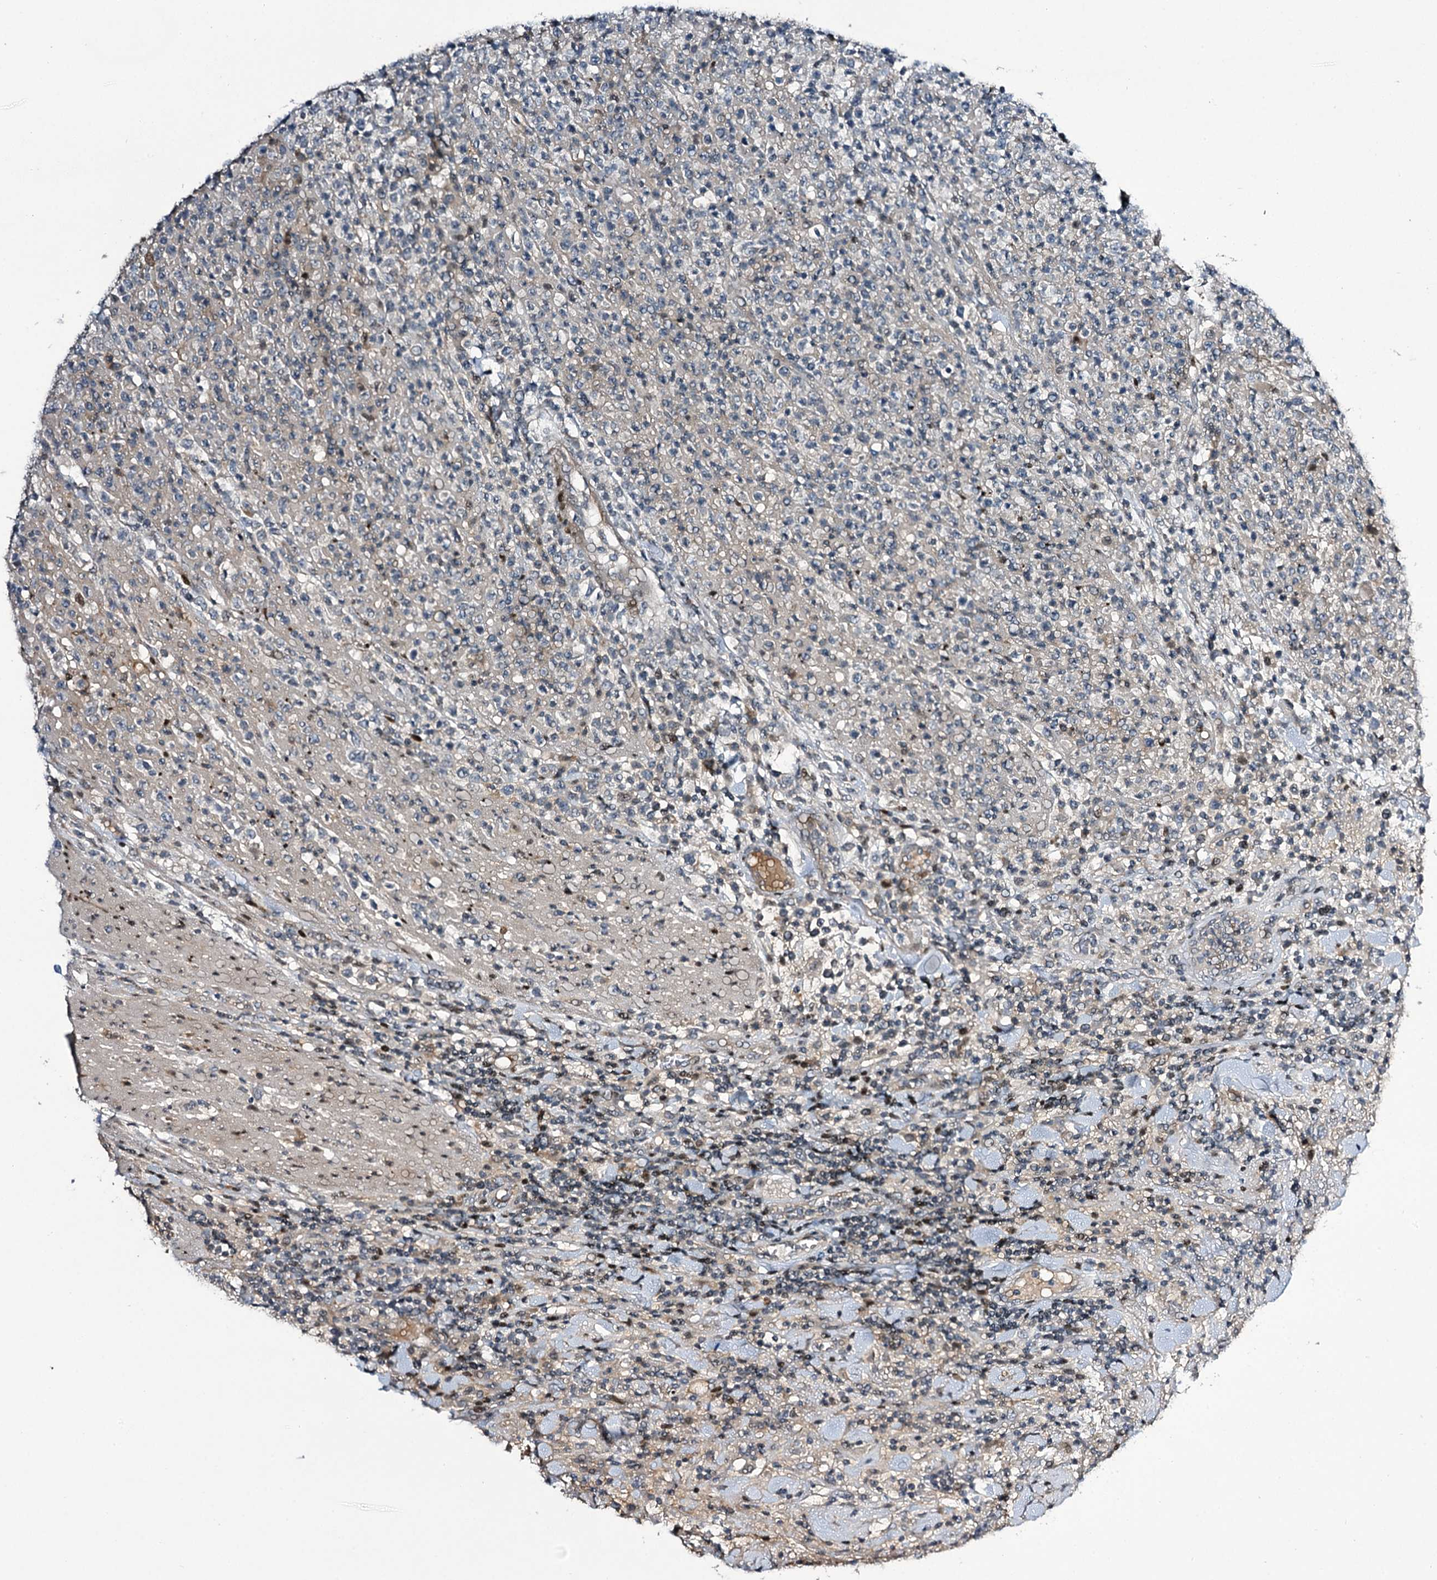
{"staining": {"intensity": "negative", "quantity": "none", "location": "none"}, "tissue": "lymphoma", "cell_type": "Tumor cells", "image_type": "cancer", "snomed": [{"axis": "morphology", "description": "Malignant lymphoma, non-Hodgkin's type, High grade"}, {"axis": "topography", "description": "Colon"}], "caption": "A high-resolution histopathology image shows immunohistochemistry (IHC) staining of malignant lymphoma, non-Hodgkin's type (high-grade), which shows no significant staining in tumor cells.", "gene": "ITFG2", "patient": {"sex": "female", "age": 53}}